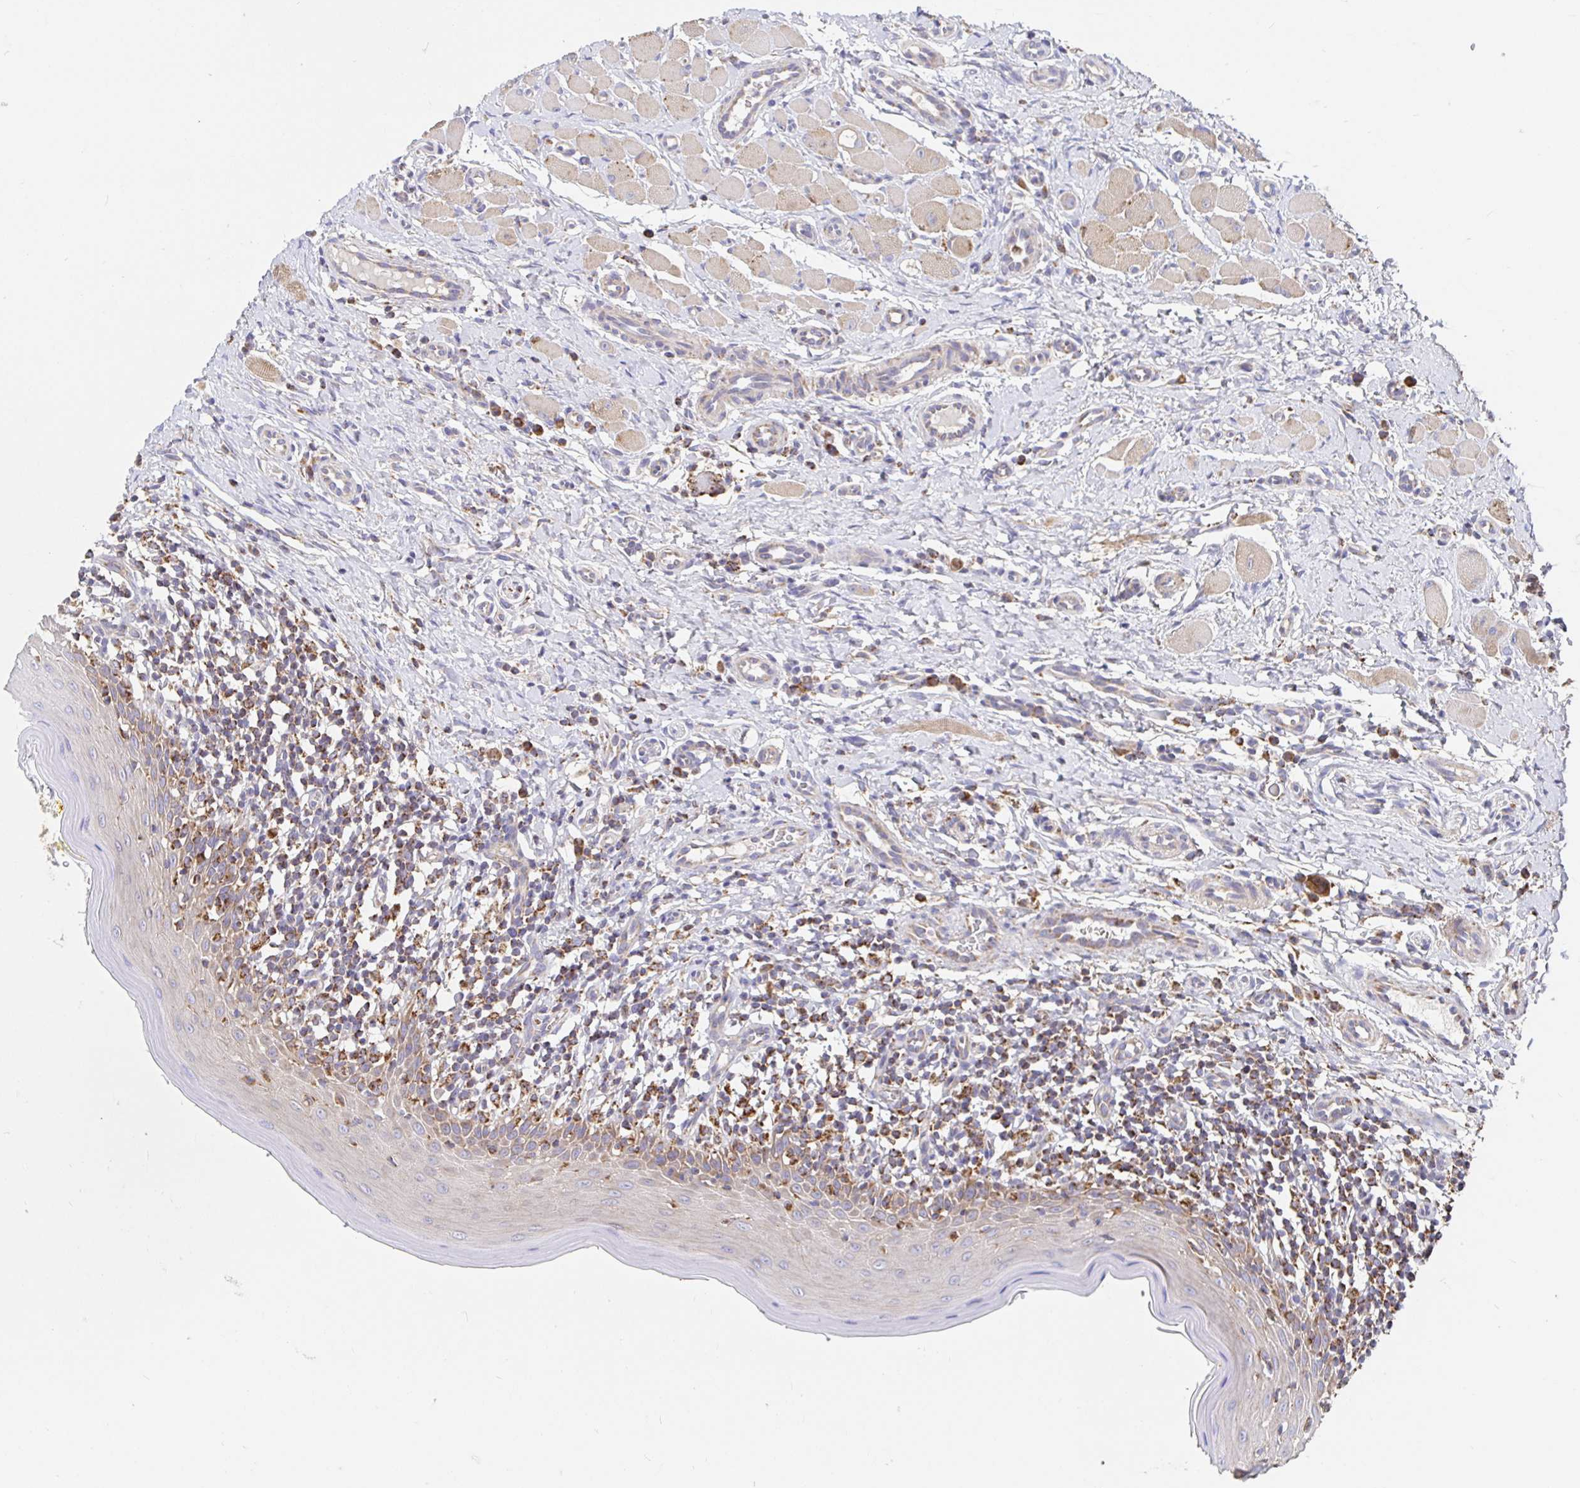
{"staining": {"intensity": "moderate", "quantity": "25%-75%", "location": "cytoplasmic/membranous"}, "tissue": "oral mucosa", "cell_type": "Squamous epithelial cells", "image_type": "normal", "snomed": [{"axis": "morphology", "description": "Normal tissue, NOS"}, {"axis": "topography", "description": "Oral tissue"}, {"axis": "topography", "description": "Tounge, NOS"}], "caption": "This photomicrograph demonstrates IHC staining of benign human oral mucosa, with medium moderate cytoplasmic/membranous staining in approximately 25%-75% of squamous epithelial cells.", "gene": "PRDX3", "patient": {"sex": "female", "age": 58}}